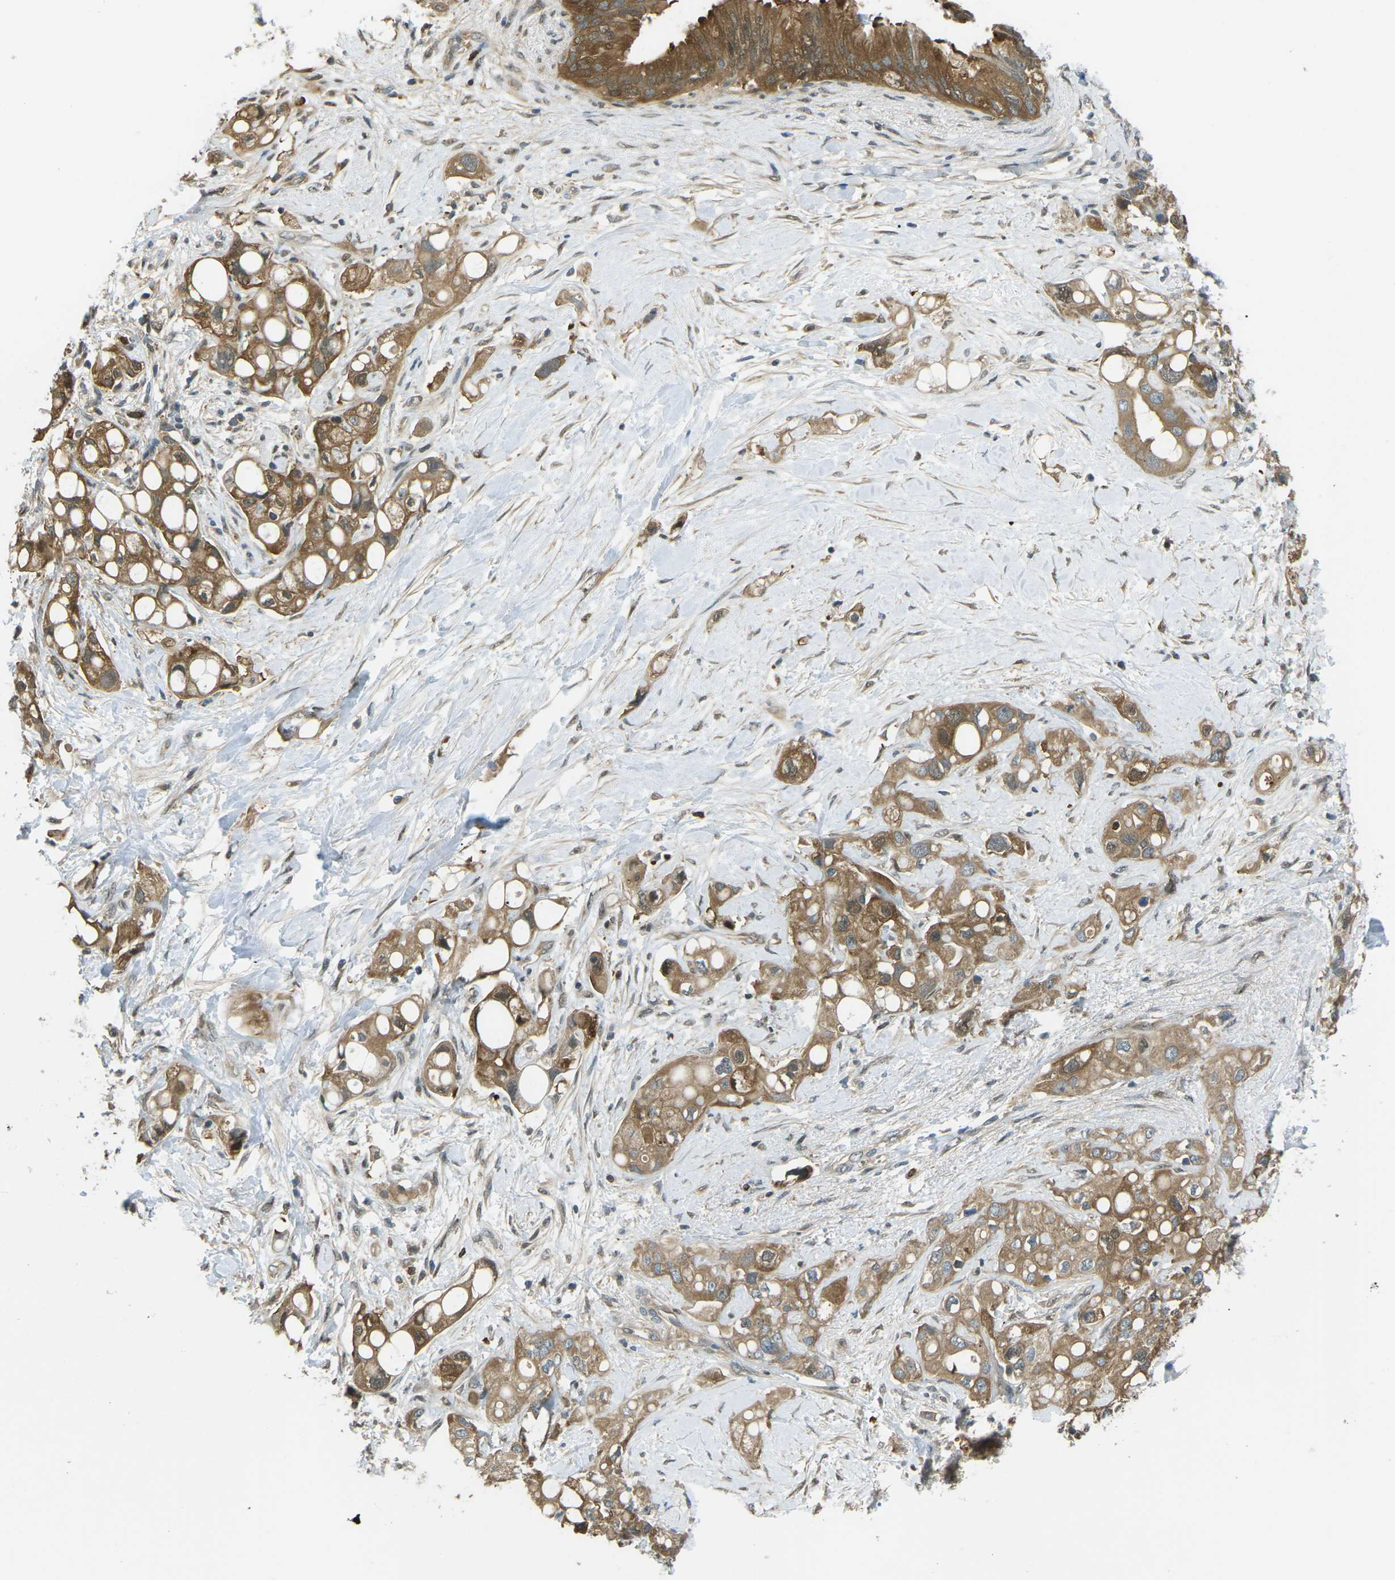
{"staining": {"intensity": "moderate", "quantity": ">75%", "location": "cytoplasmic/membranous"}, "tissue": "pancreatic cancer", "cell_type": "Tumor cells", "image_type": "cancer", "snomed": [{"axis": "morphology", "description": "Adenocarcinoma, NOS"}, {"axis": "topography", "description": "Pancreas"}], "caption": "High-magnification brightfield microscopy of pancreatic cancer stained with DAB (brown) and counterstained with hematoxylin (blue). tumor cells exhibit moderate cytoplasmic/membranous staining is appreciated in approximately>75% of cells.", "gene": "PIEZO2", "patient": {"sex": "female", "age": 56}}